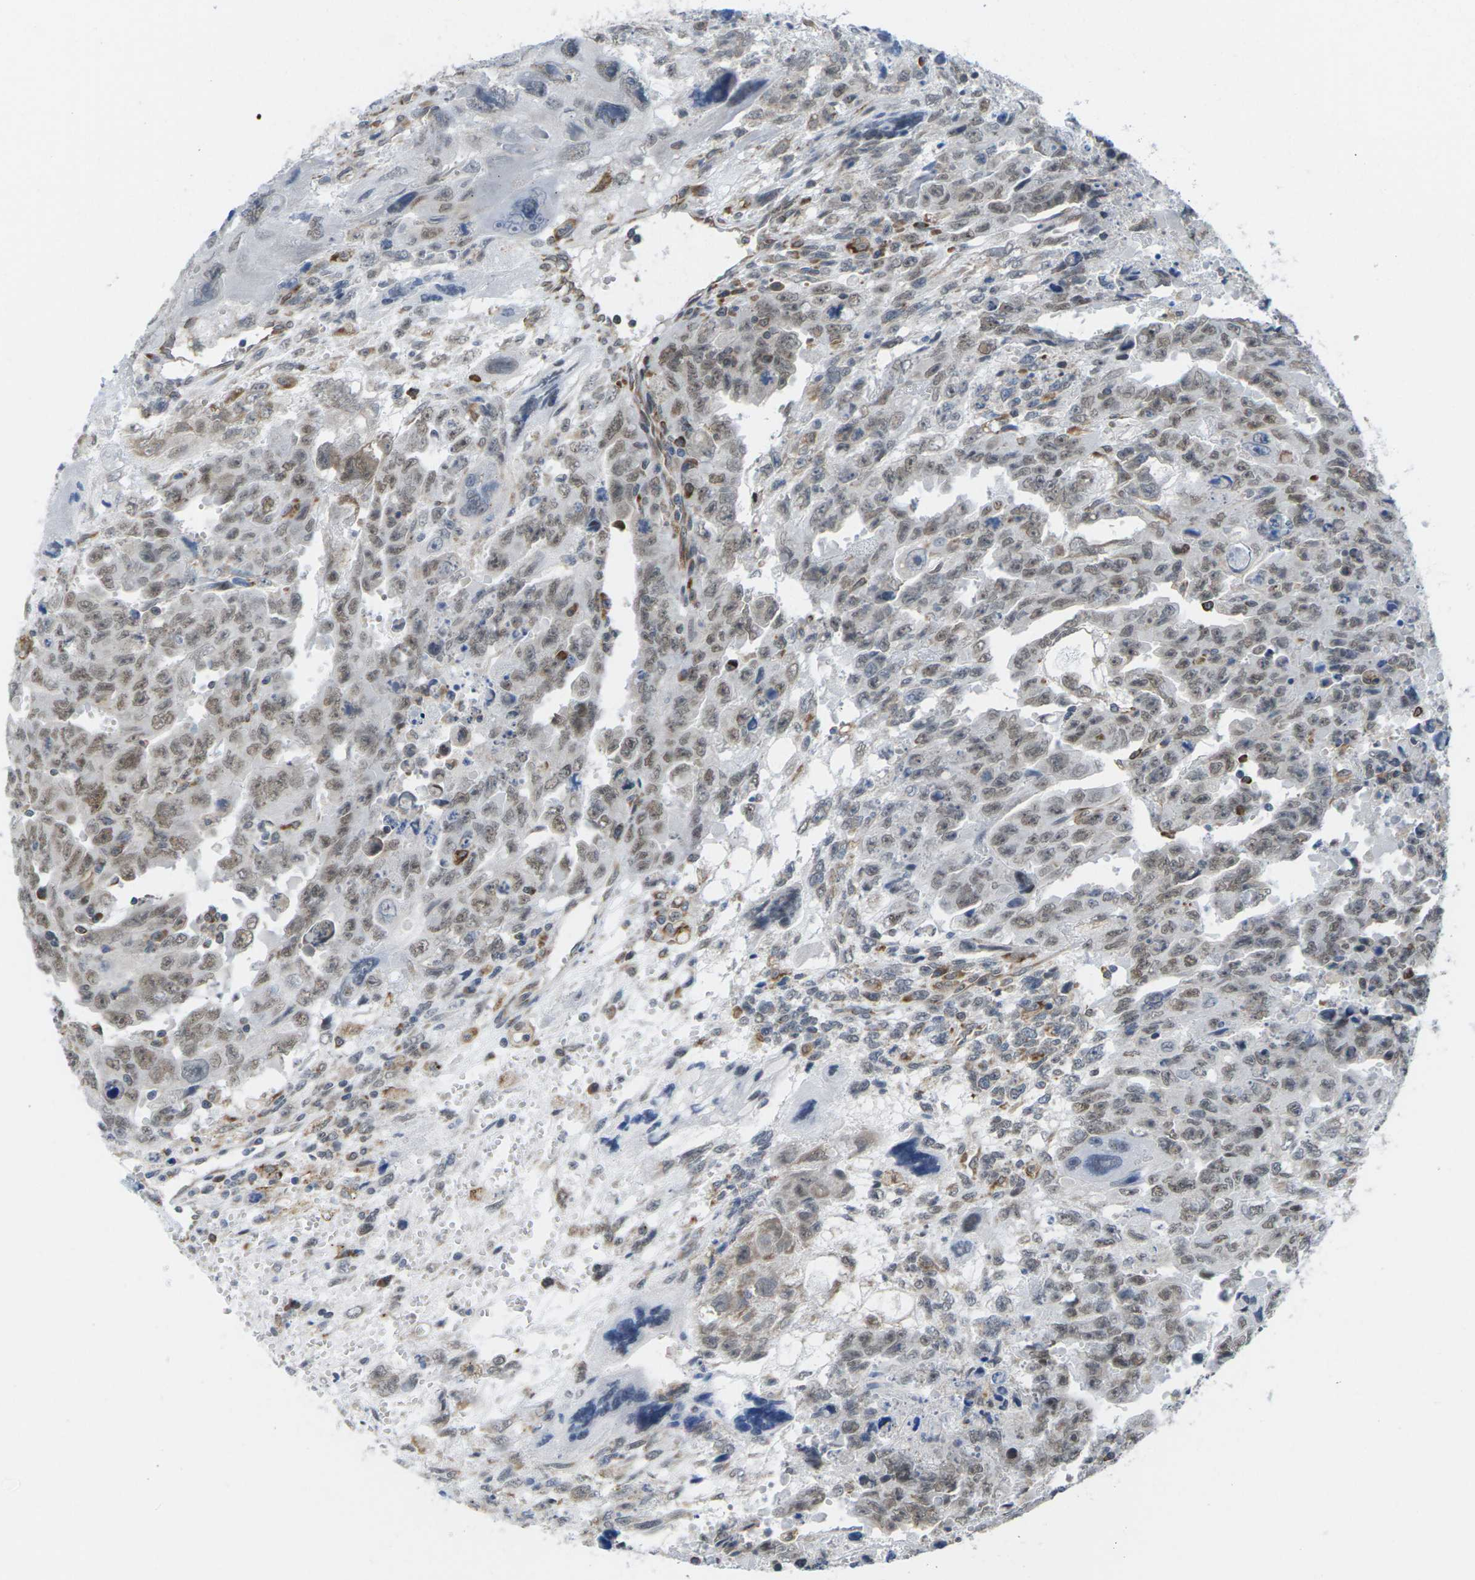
{"staining": {"intensity": "weak", "quantity": ">75%", "location": "nuclear"}, "tissue": "testis cancer", "cell_type": "Tumor cells", "image_type": "cancer", "snomed": [{"axis": "morphology", "description": "Carcinoma, Embryonal, NOS"}, {"axis": "topography", "description": "Testis"}], "caption": "About >75% of tumor cells in embryonal carcinoma (testis) reveal weak nuclear protein positivity as visualized by brown immunohistochemical staining.", "gene": "PDZK1IP1", "patient": {"sex": "male", "age": 28}}